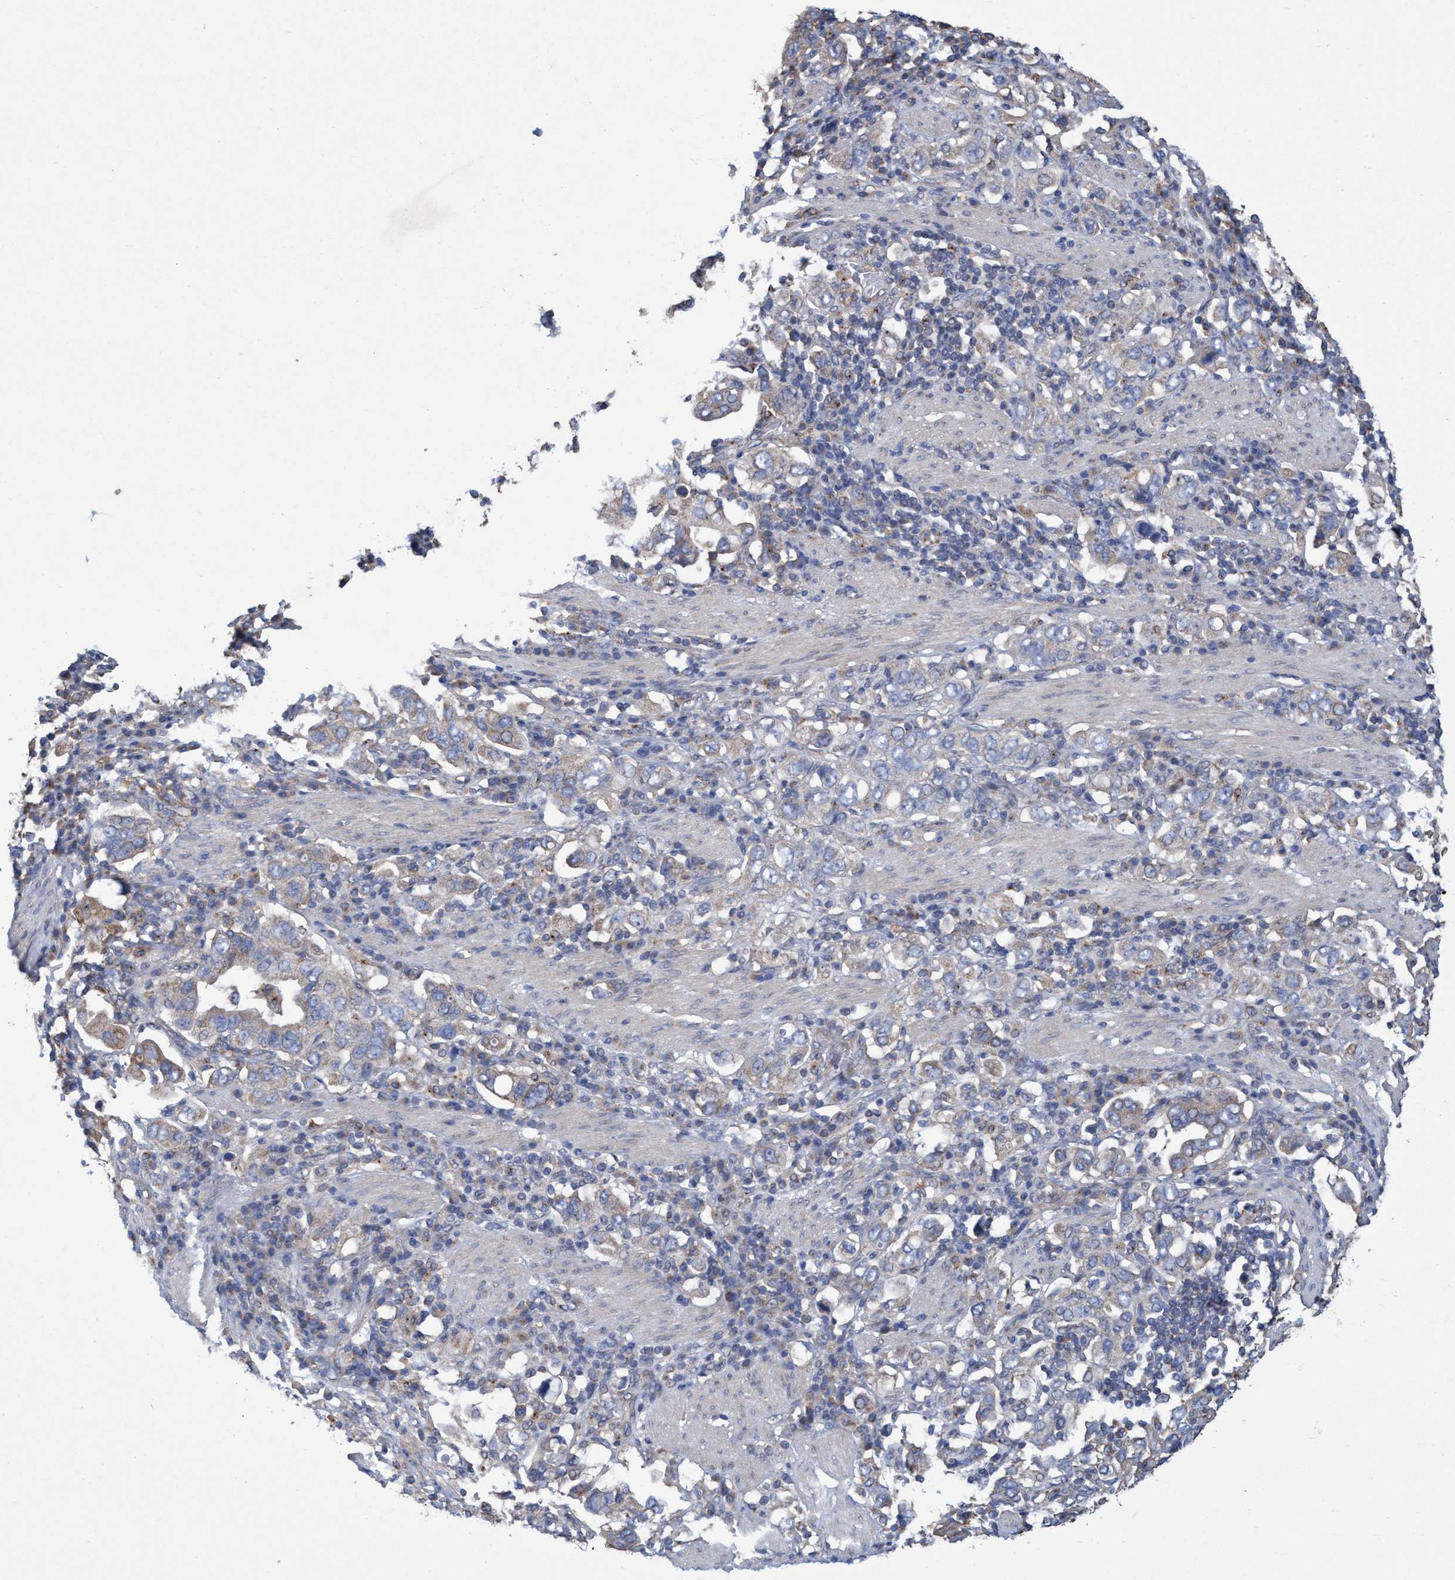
{"staining": {"intensity": "weak", "quantity": "25%-75%", "location": "cytoplasmic/membranous"}, "tissue": "stomach cancer", "cell_type": "Tumor cells", "image_type": "cancer", "snomed": [{"axis": "morphology", "description": "Adenocarcinoma, NOS"}, {"axis": "topography", "description": "Stomach, upper"}], "caption": "Immunohistochemistry (IHC) histopathology image of neoplastic tissue: stomach cancer (adenocarcinoma) stained using IHC displays low levels of weak protein expression localized specifically in the cytoplasmic/membranous of tumor cells, appearing as a cytoplasmic/membranous brown color.", "gene": "BICD2", "patient": {"sex": "male", "age": 62}}